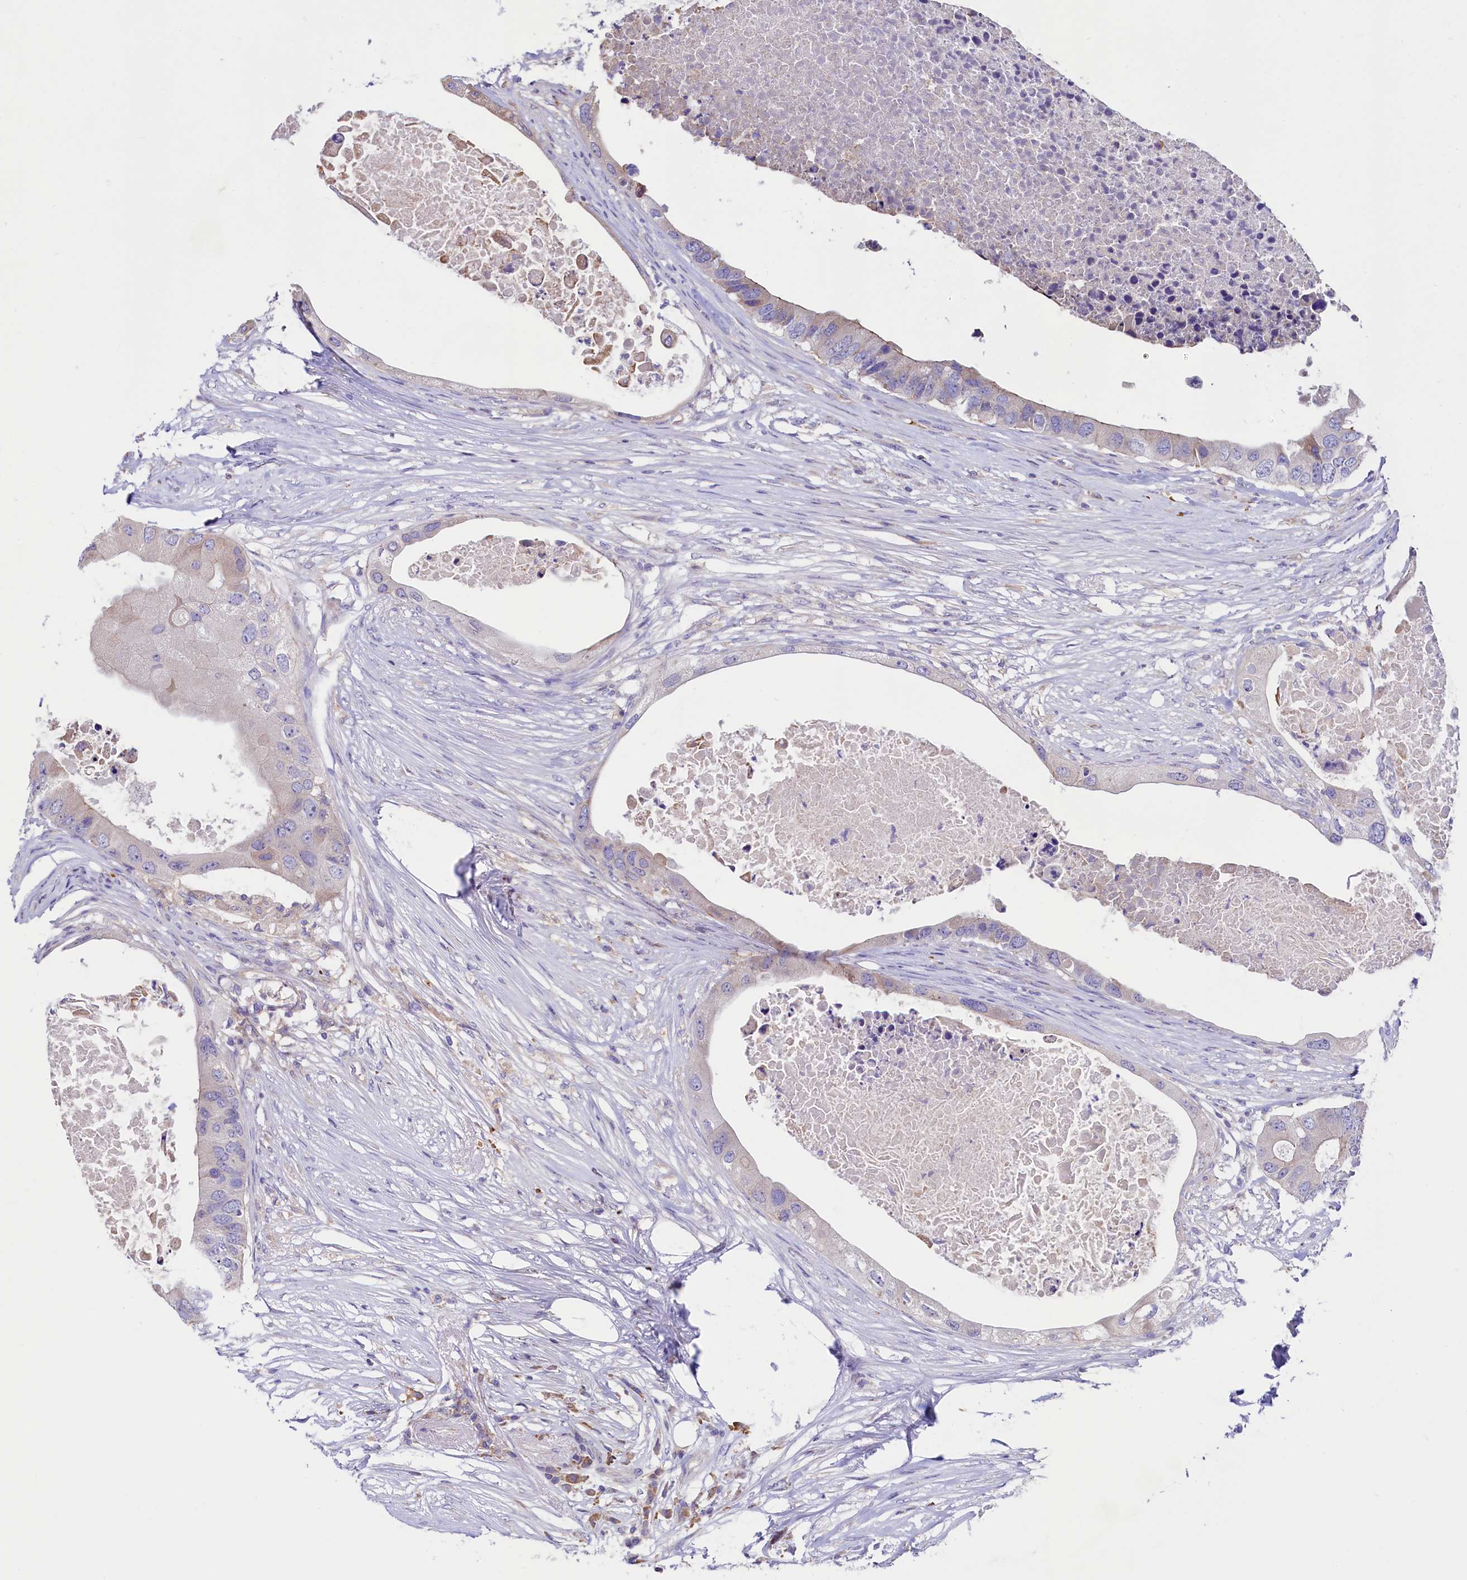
{"staining": {"intensity": "negative", "quantity": "none", "location": "none"}, "tissue": "colorectal cancer", "cell_type": "Tumor cells", "image_type": "cancer", "snomed": [{"axis": "morphology", "description": "Adenocarcinoma, NOS"}, {"axis": "topography", "description": "Colon"}], "caption": "Tumor cells show no significant staining in adenocarcinoma (colorectal).", "gene": "HPS6", "patient": {"sex": "male", "age": 71}}